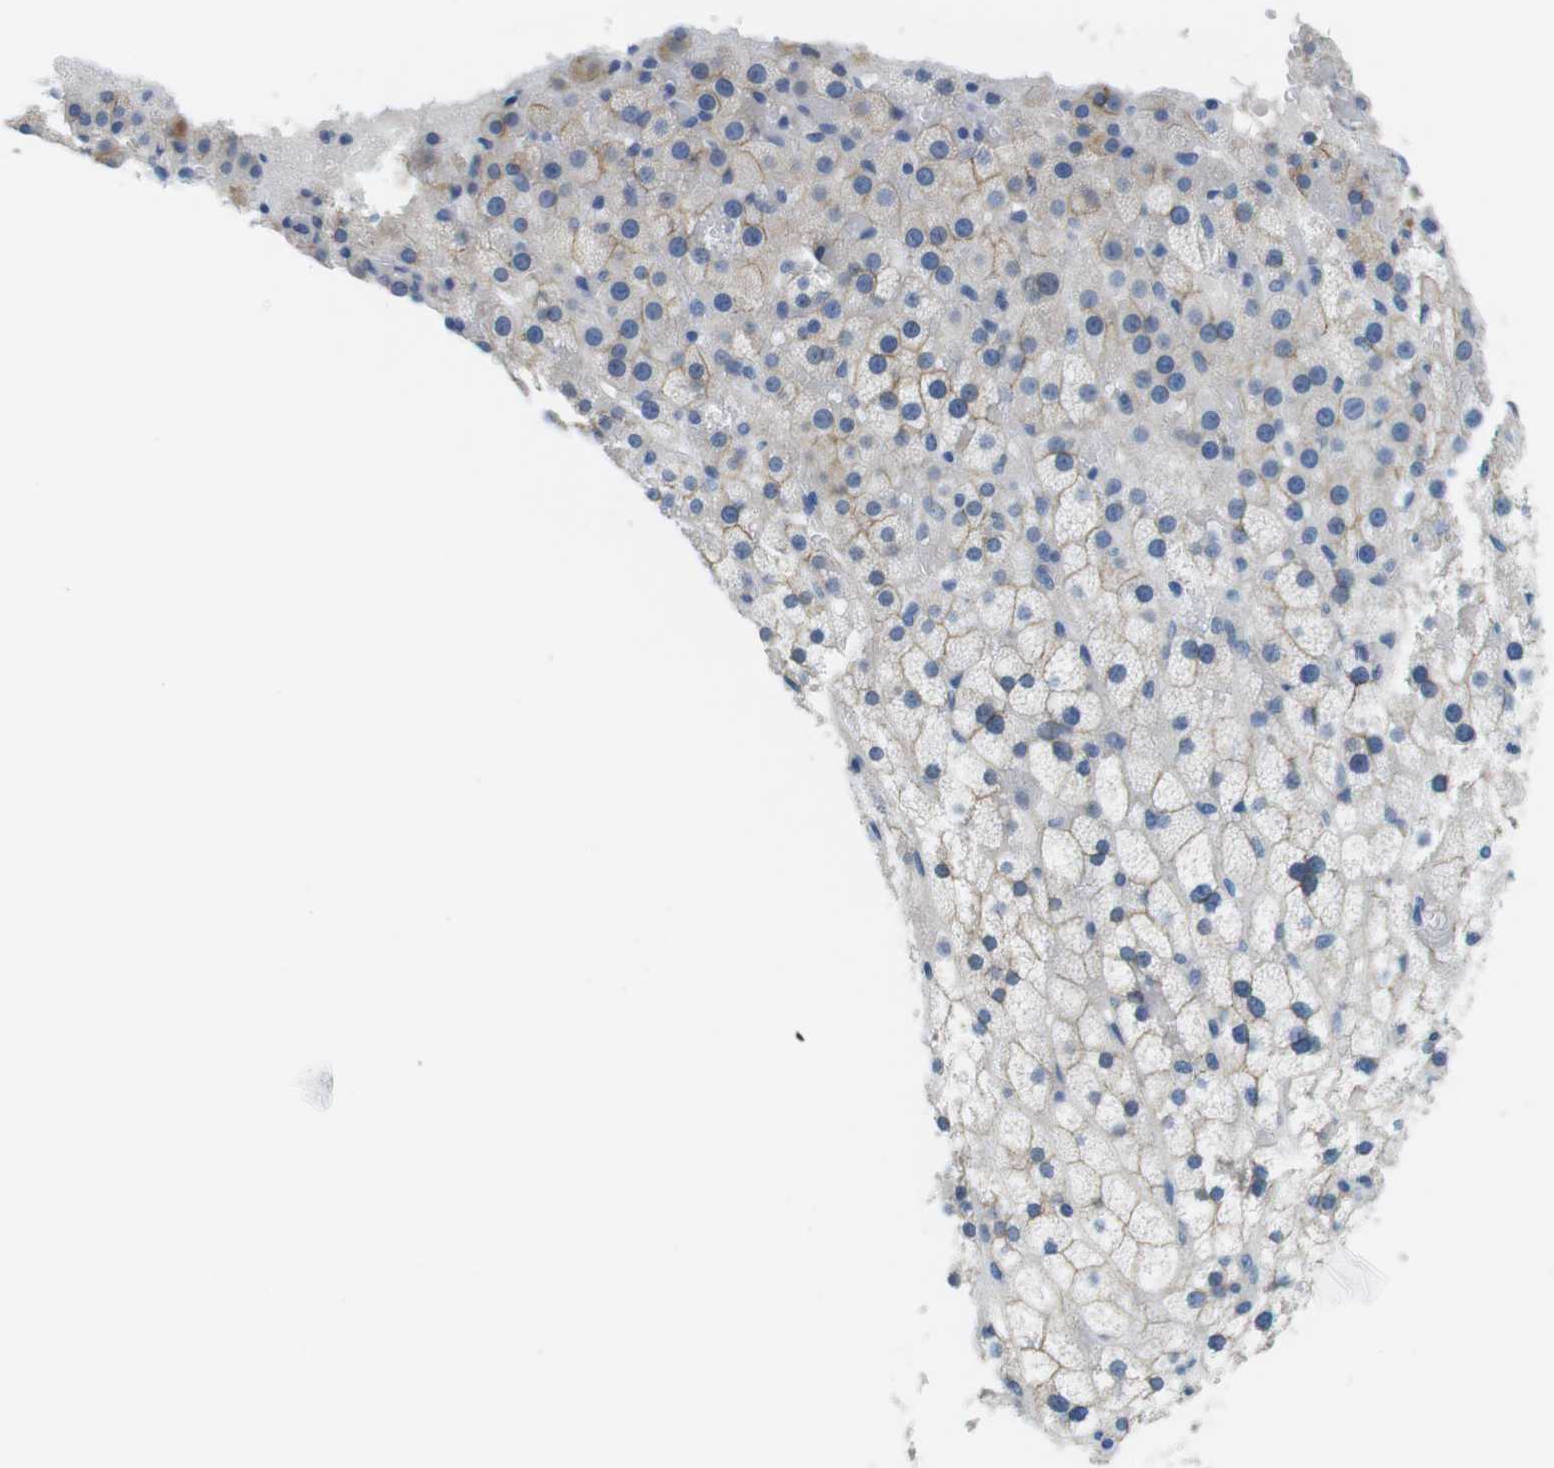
{"staining": {"intensity": "weak", "quantity": "25%-75%", "location": "cytoplasmic/membranous"}, "tissue": "adrenal gland", "cell_type": "Glandular cells", "image_type": "normal", "snomed": [{"axis": "morphology", "description": "Normal tissue, NOS"}, {"axis": "topography", "description": "Adrenal gland"}], "caption": "High-power microscopy captured an IHC histopathology image of benign adrenal gland, revealing weak cytoplasmic/membranous staining in about 25%-75% of glandular cells.", "gene": "SLC6A6", "patient": {"sex": "male", "age": 35}}